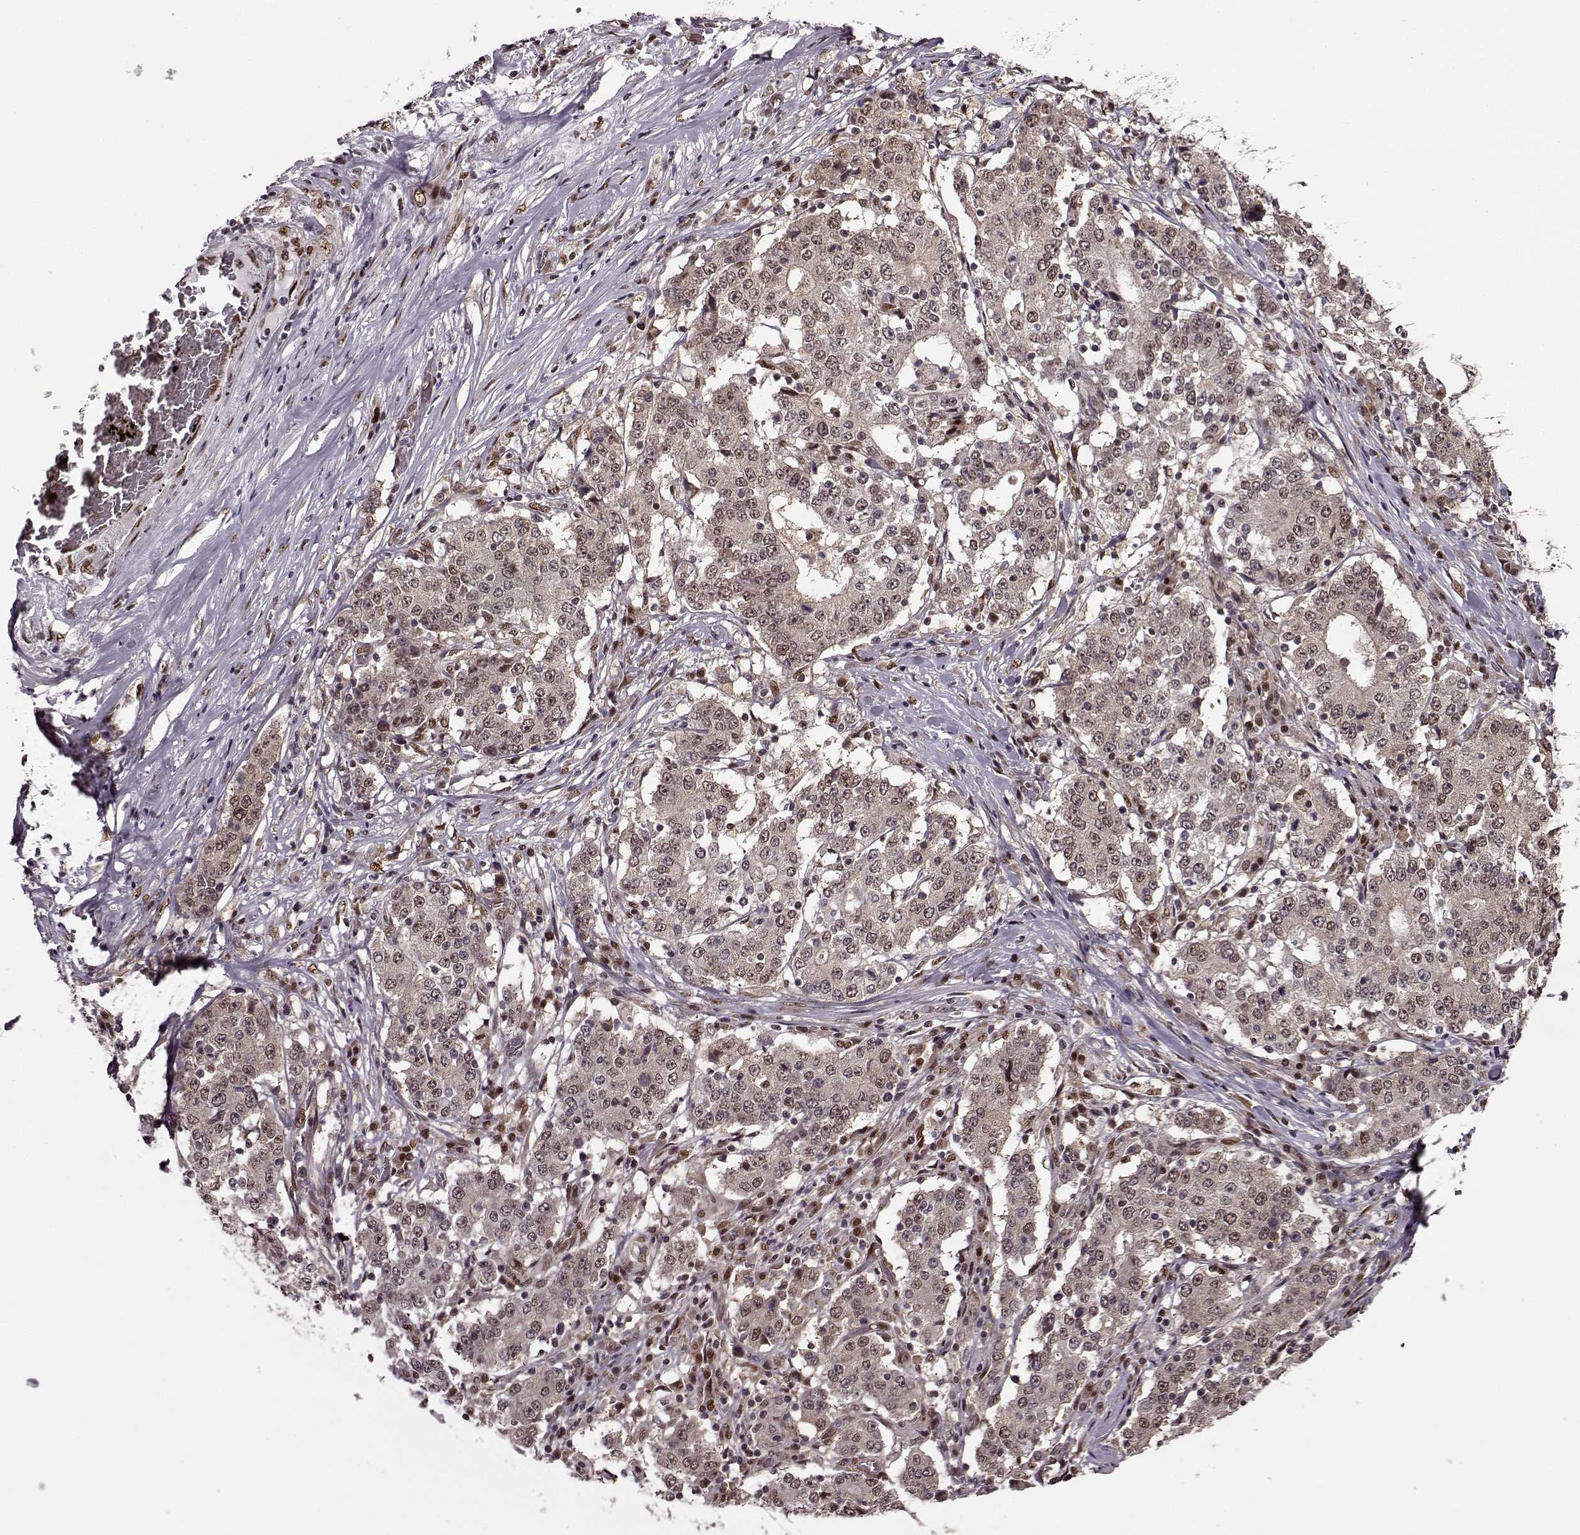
{"staining": {"intensity": "weak", "quantity": "25%-75%", "location": "nuclear"}, "tissue": "stomach cancer", "cell_type": "Tumor cells", "image_type": "cancer", "snomed": [{"axis": "morphology", "description": "Adenocarcinoma, NOS"}, {"axis": "topography", "description": "Stomach"}], "caption": "A histopathology image showing weak nuclear positivity in approximately 25%-75% of tumor cells in stomach cancer, as visualized by brown immunohistochemical staining.", "gene": "FTO", "patient": {"sex": "male", "age": 59}}